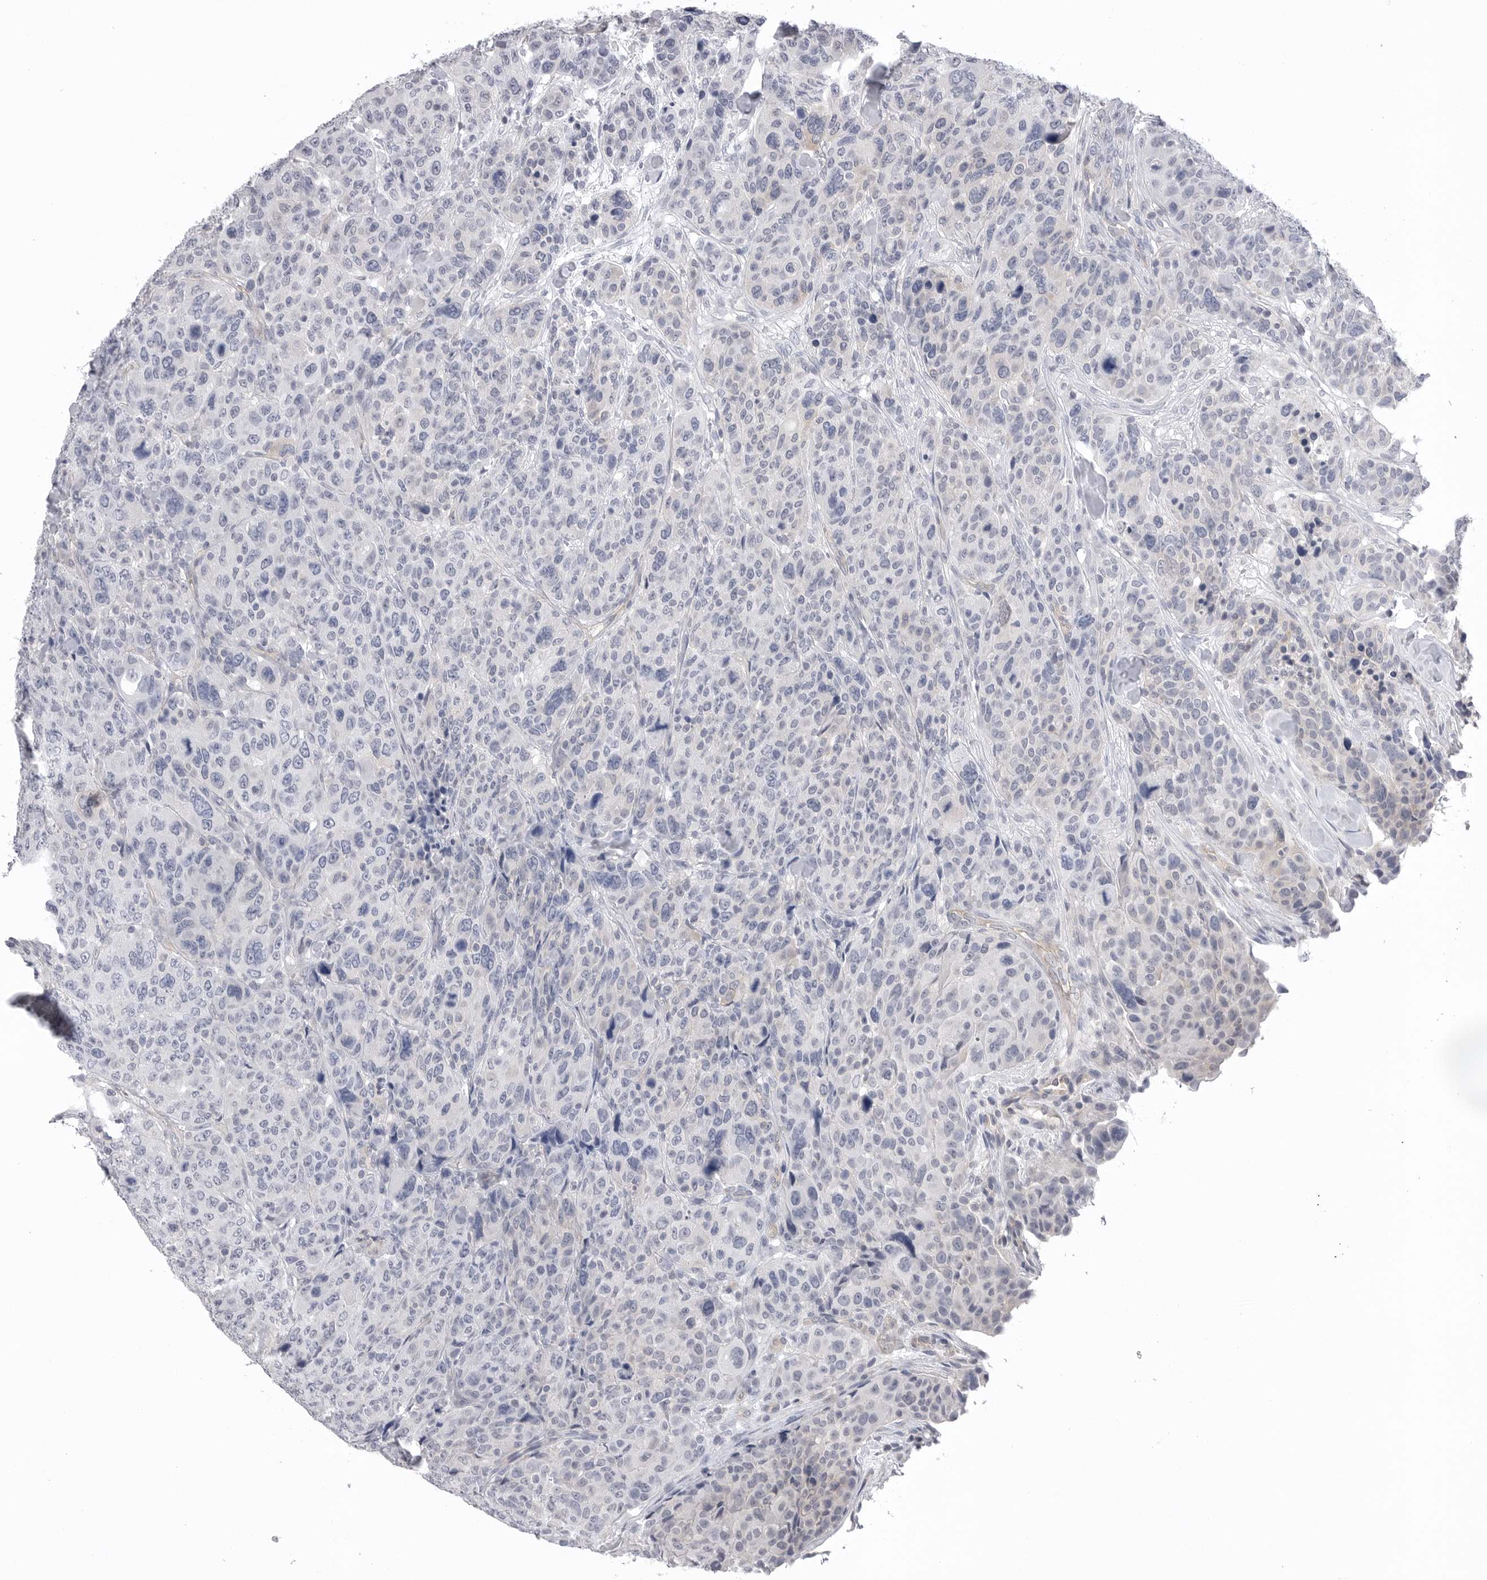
{"staining": {"intensity": "negative", "quantity": "none", "location": "none"}, "tissue": "breast cancer", "cell_type": "Tumor cells", "image_type": "cancer", "snomed": [{"axis": "morphology", "description": "Duct carcinoma"}, {"axis": "topography", "description": "Breast"}], "caption": "Tumor cells are negative for brown protein staining in breast cancer (infiltrating ductal carcinoma).", "gene": "DLGAP3", "patient": {"sex": "female", "age": 37}}